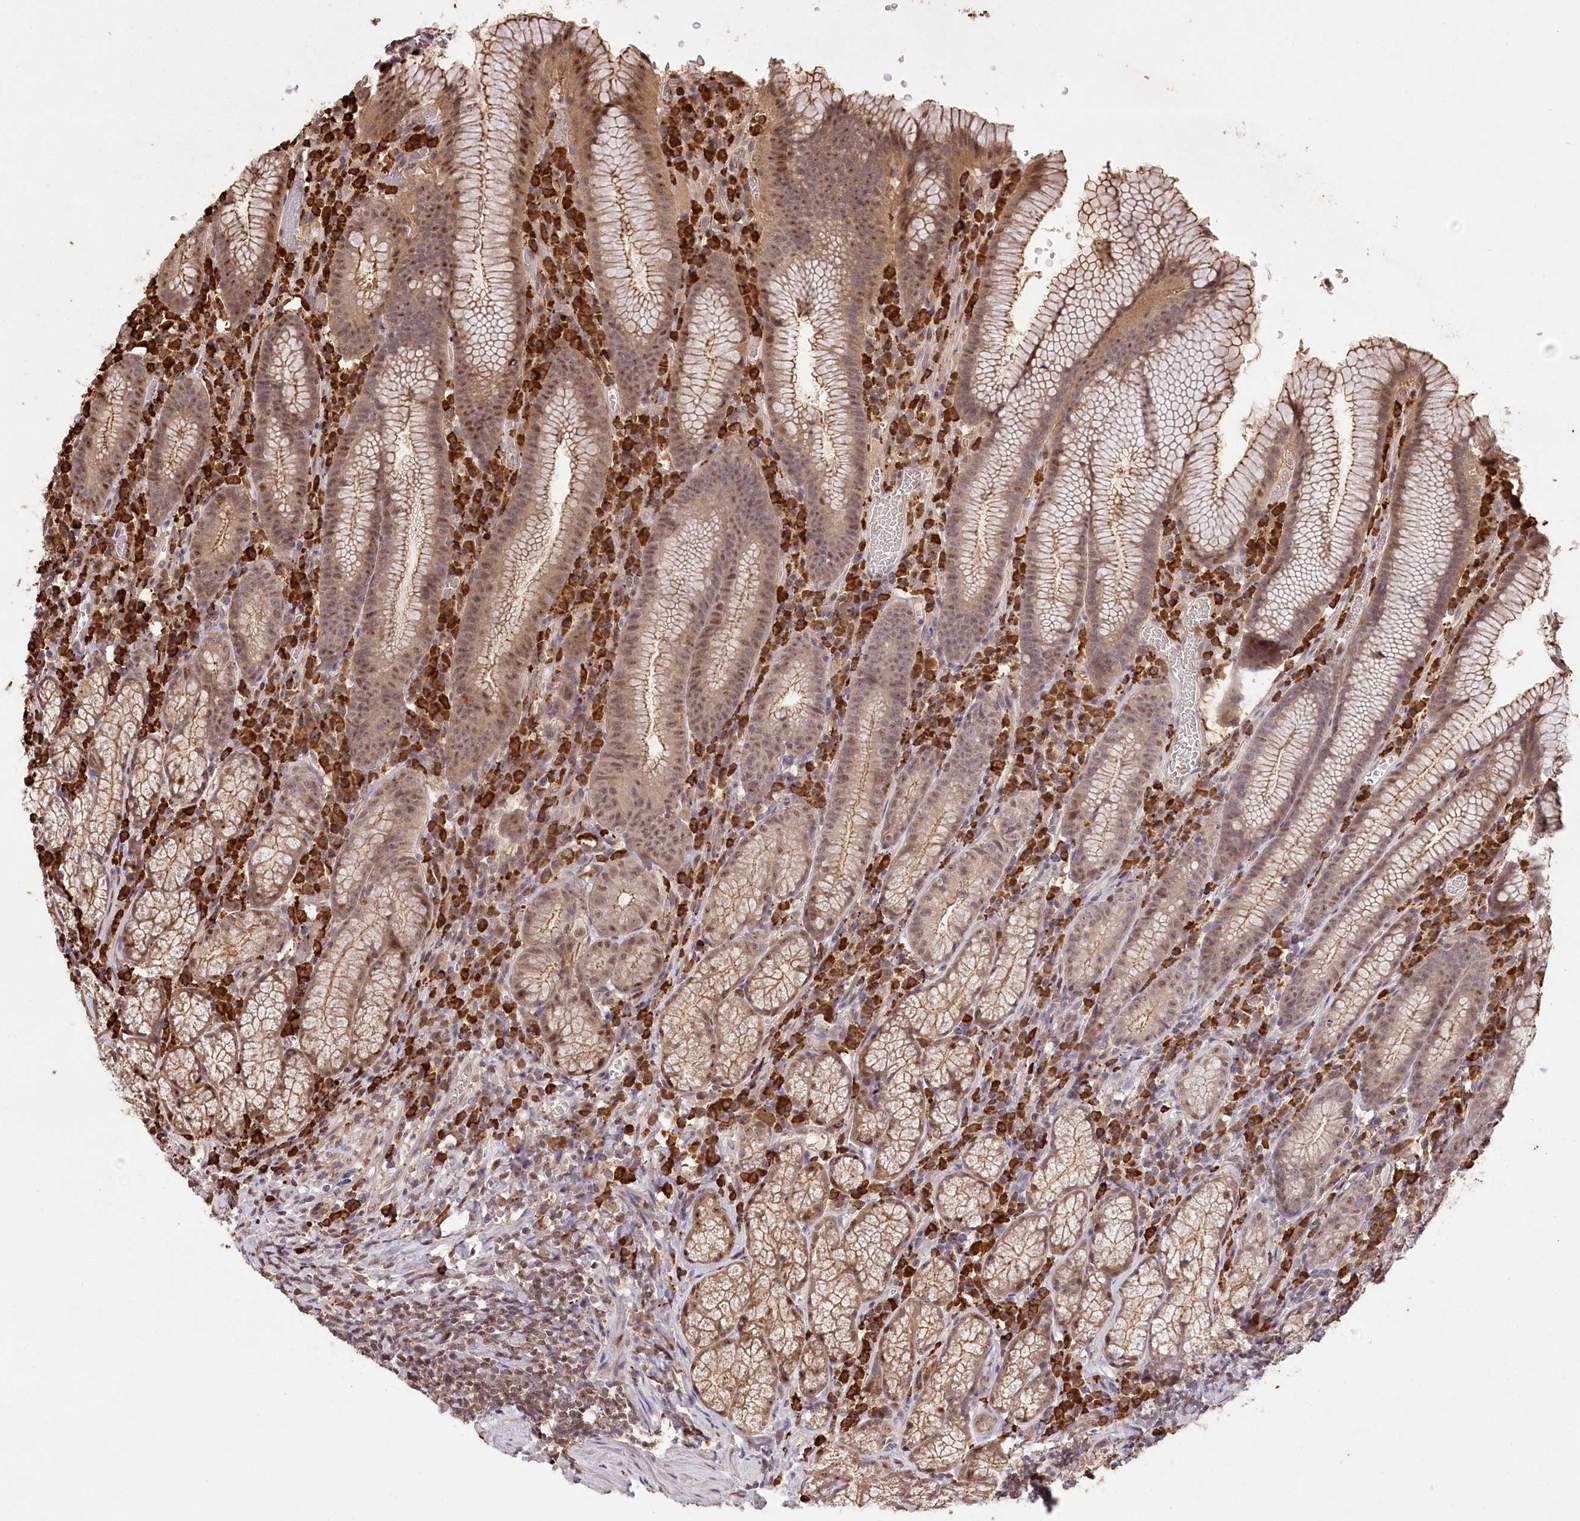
{"staining": {"intensity": "weak", "quantity": ">75%", "location": "cytoplasmic/membranous,nuclear"}, "tissue": "stomach", "cell_type": "Glandular cells", "image_type": "normal", "snomed": [{"axis": "morphology", "description": "Normal tissue, NOS"}, {"axis": "topography", "description": "Stomach"}], "caption": "A brown stain highlights weak cytoplasmic/membranous,nuclear positivity of a protein in glandular cells of unremarkable stomach. (Brightfield microscopy of DAB IHC at high magnification).", "gene": "PYROXD1", "patient": {"sex": "male", "age": 55}}